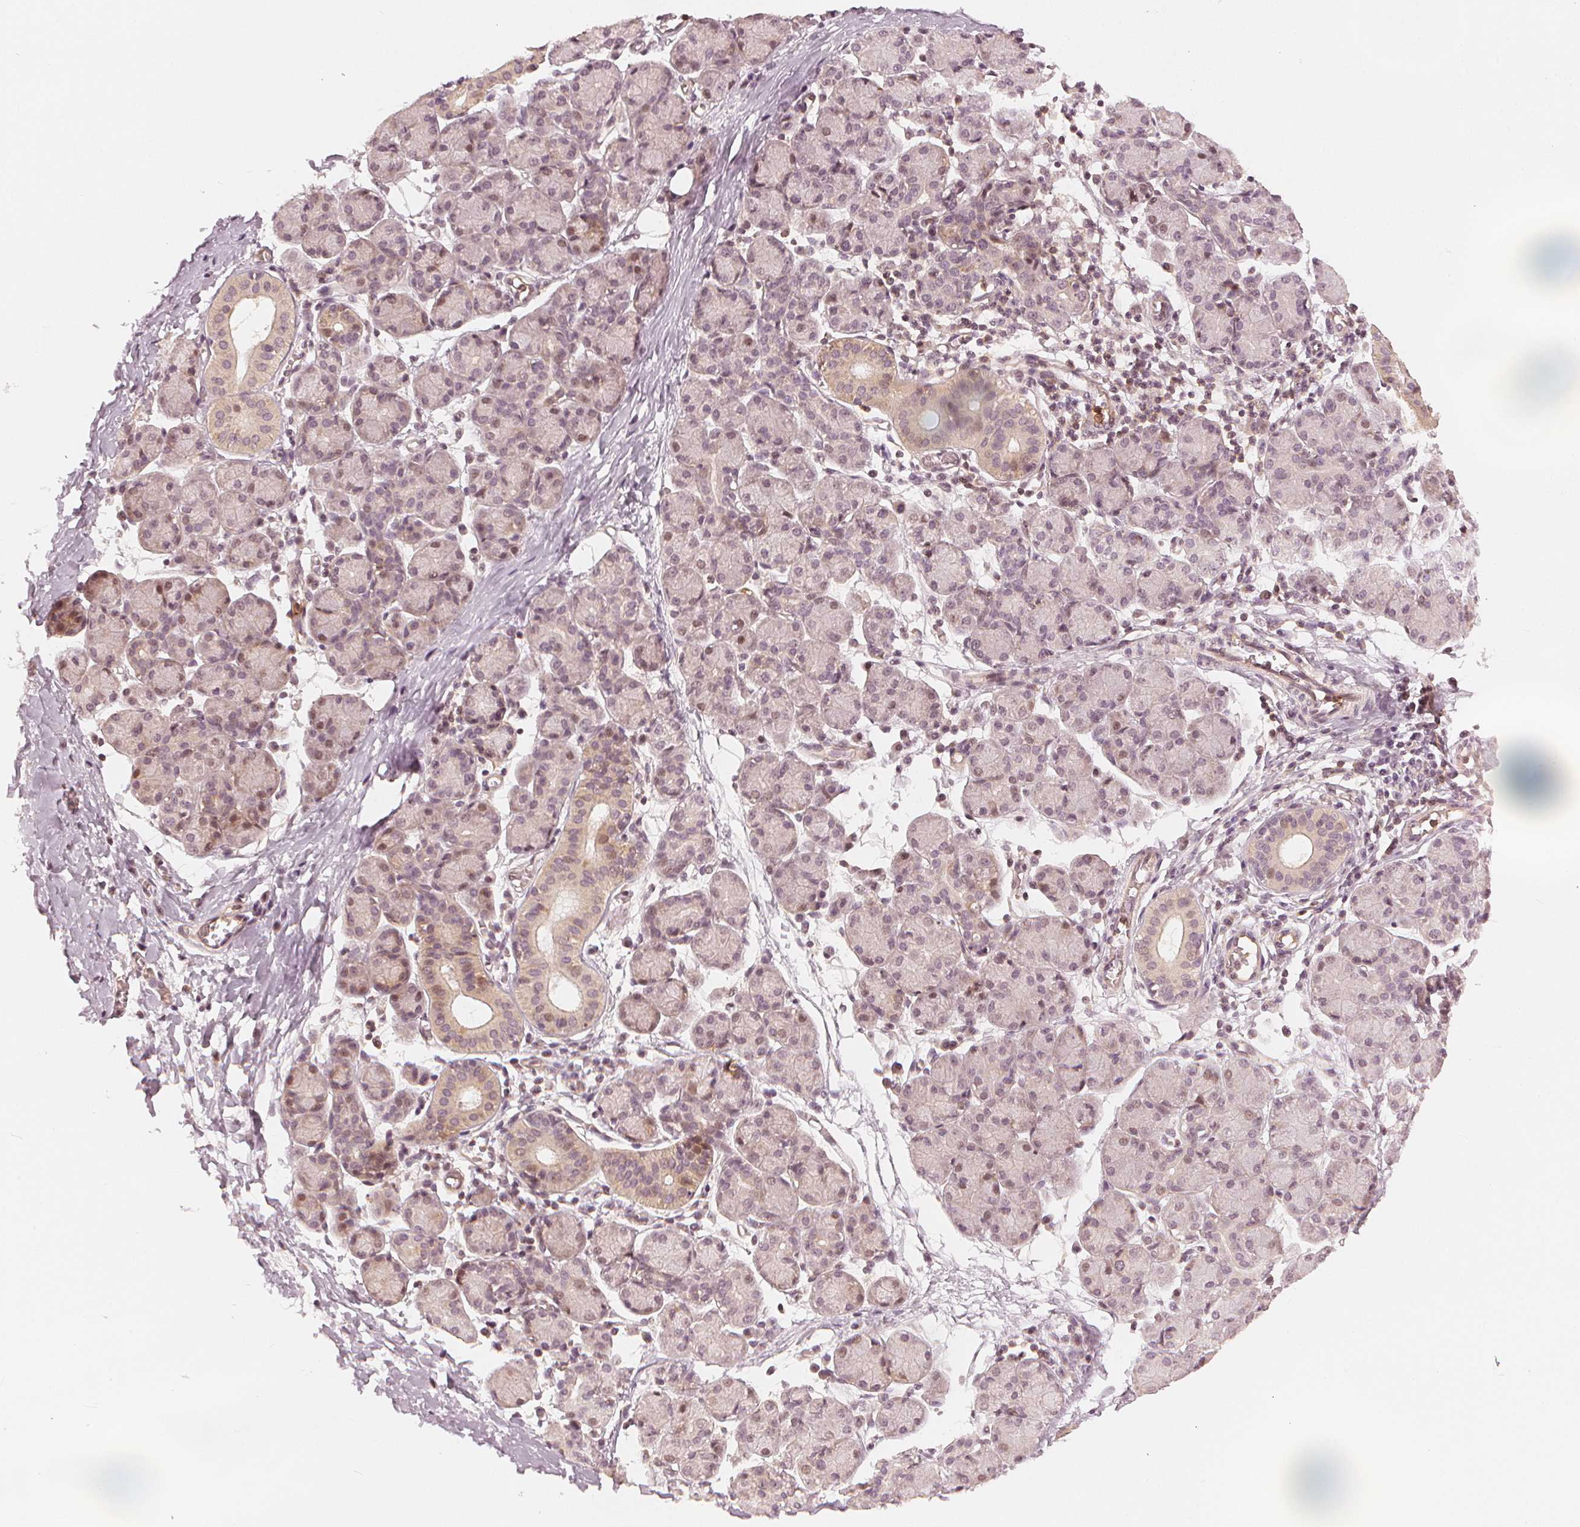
{"staining": {"intensity": "weak", "quantity": "25%-75%", "location": "cytoplasmic/membranous,nuclear"}, "tissue": "salivary gland", "cell_type": "Glandular cells", "image_type": "normal", "snomed": [{"axis": "morphology", "description": "Normal tissue, NOS"}, {"axis": "morphology", "description": "Inflammation, NOS"}, {"axis": "topography", "description": "Lymph node"}, {"axis": "topography", "description": "Salivary gland"}], "caption": "This is an image of IHC staining of benign salivary gland, which shows weak staining in the cytoplasmic/membranous,nuclear of glandular cells.", "gene": "SLC34A1", "patient": {"sex": "male", "age": 3}}